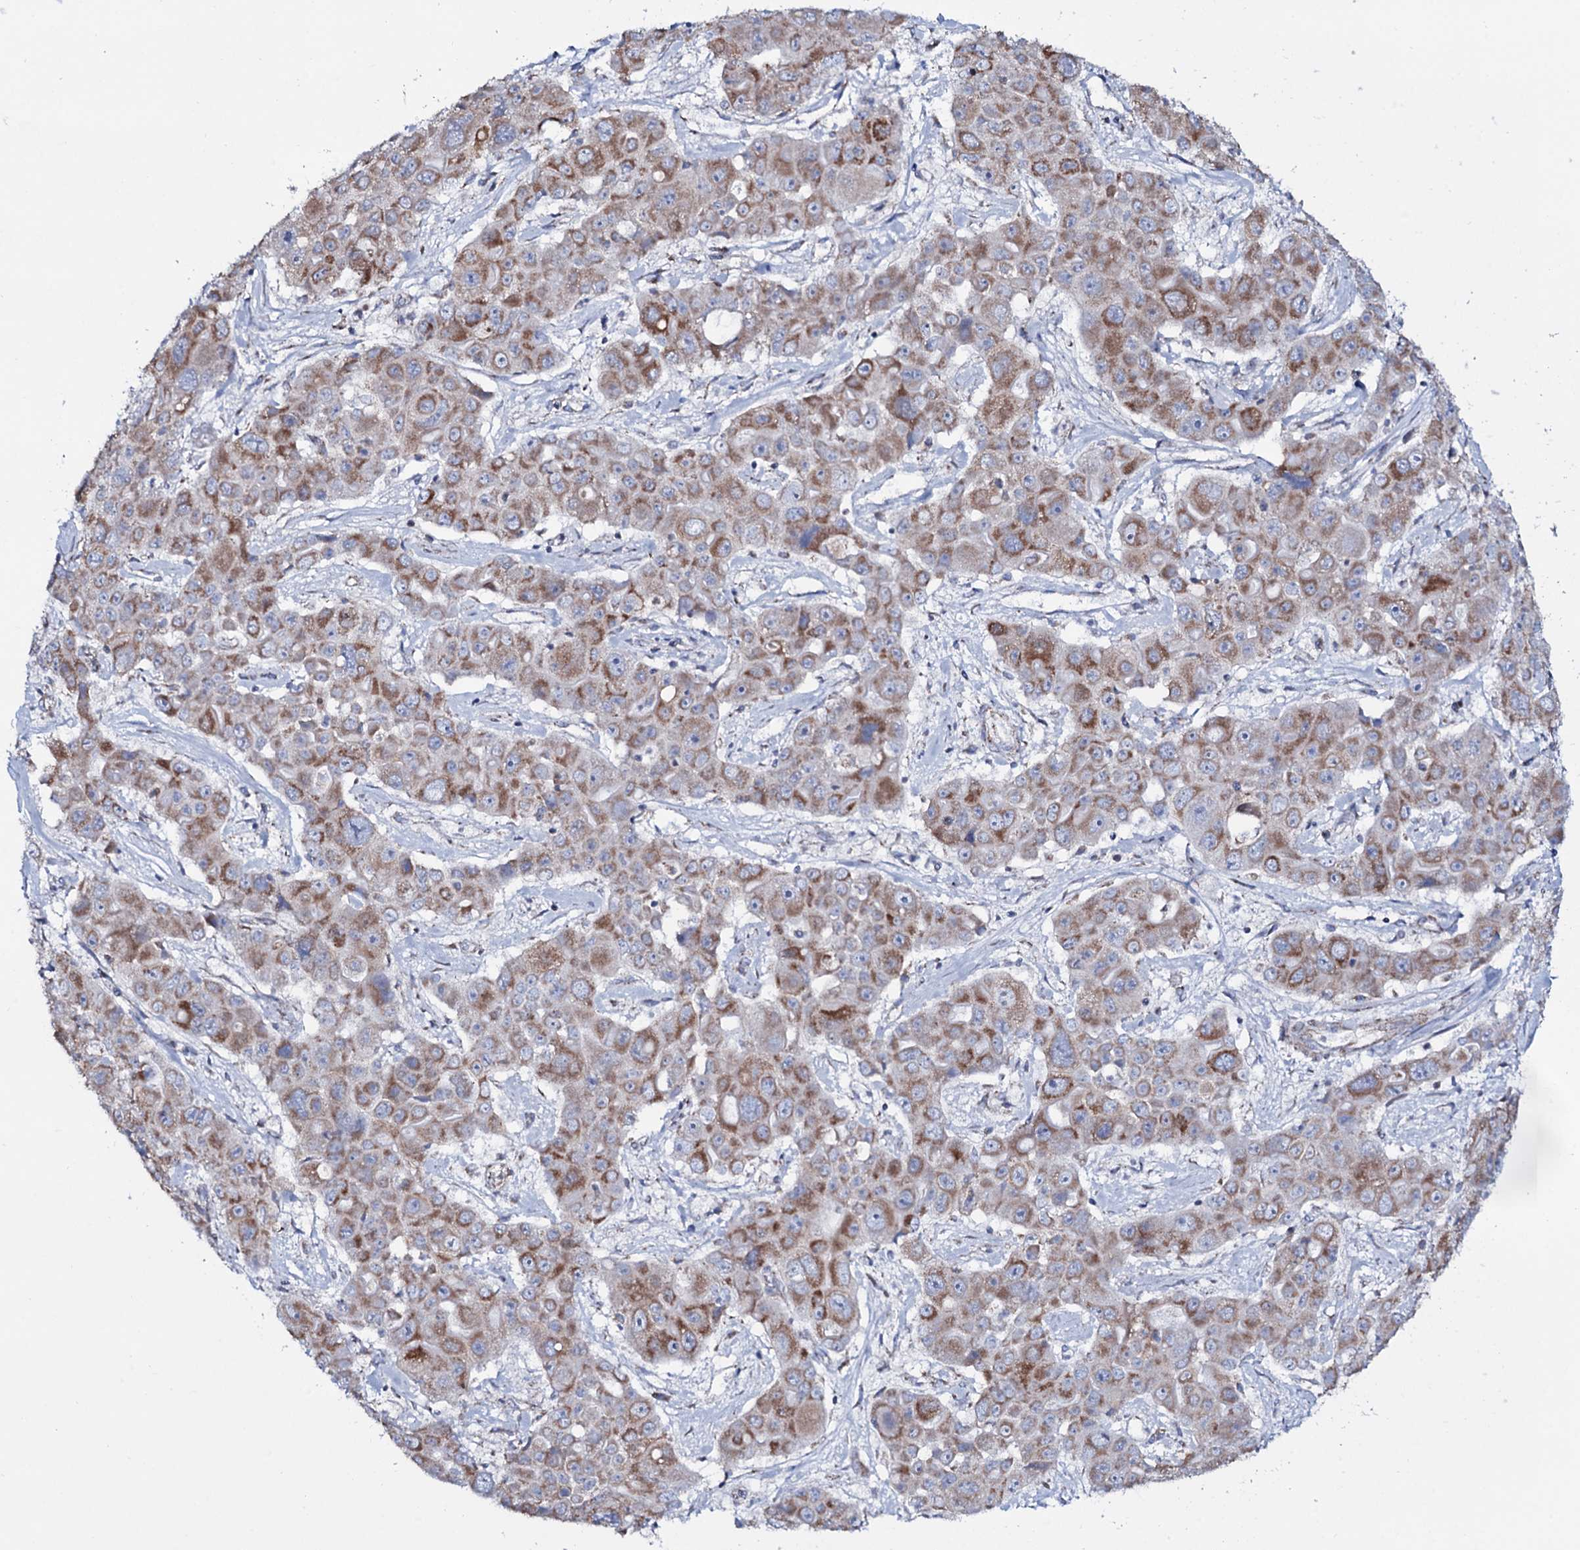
{"staining": {"intensity": "moderate", "quantity": ">75%", "location": "cytoplasmic/membranous"}, "tissue": "liver cancer", "cell_type": "Tumor cells", "image_type": "cancer", "snomed": [{"axis": "morphology", "description": "Cholangiocarcinoma"}, {"axis": "topography", "description": "Liver"}], "caption": "Liver cancer (cholangiocarcinoma) stained with DAB (3,3'-diaminobenzidine) immunohistochemistry (IHC) reveals medium levels of moderate cytoplasmic/membranous expression in approximately >75% of tumor cells.", "gene": "MRPS35", "patient": {"sex": "male", "age": 67}}